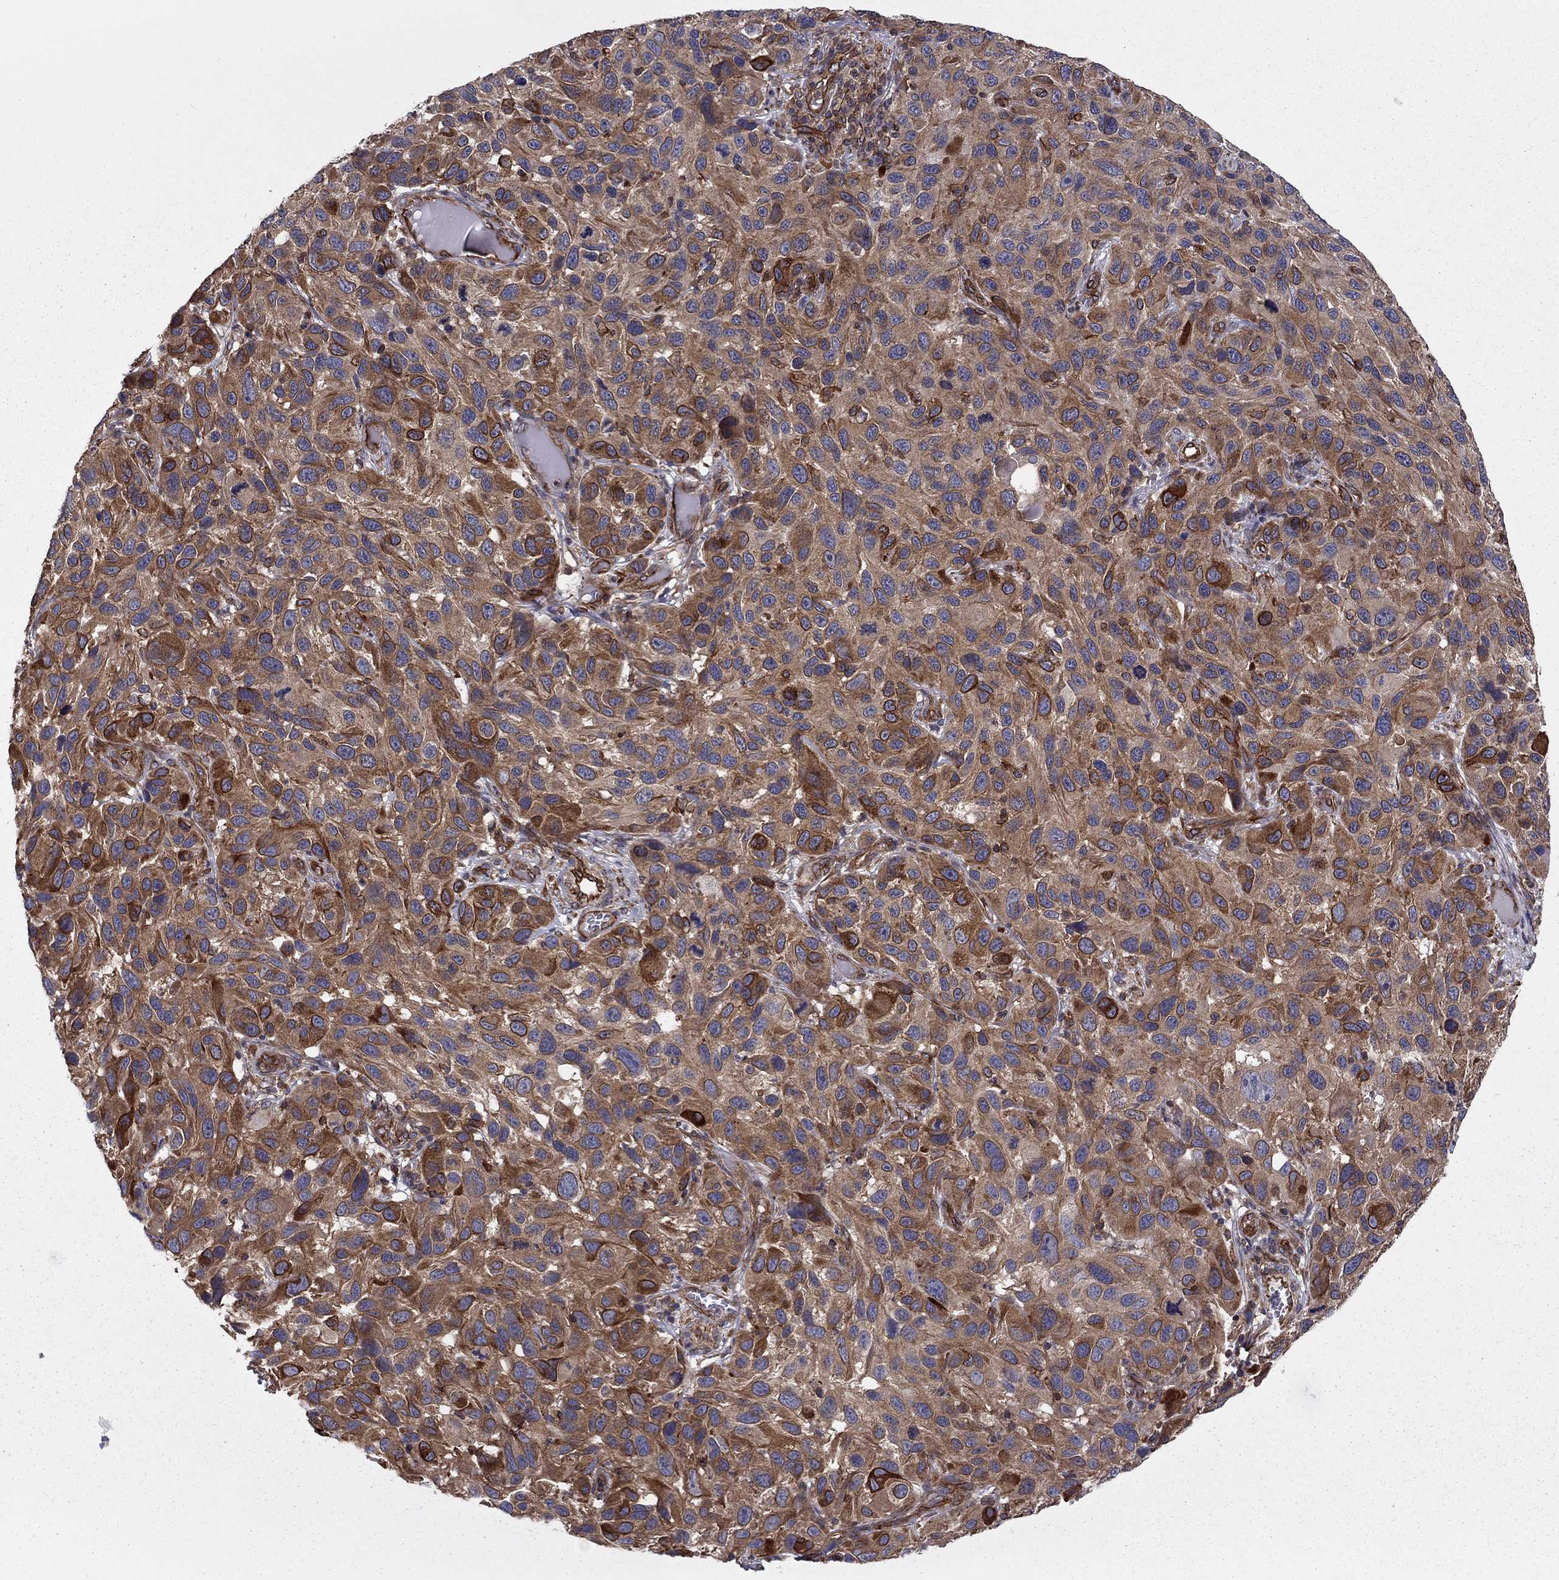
{"staining": {"intensity": "strong", "quantity": "<25%", "location": "cytoplasmic/membranous"}, "tissue": "melanoma", "cell_type": "Tumor cells", "image_type": "cancer", "snomed": [{"axis": "morphology", "description": "Malignant melanoma, NOS"}, {"axis": "topography", "description": "Skin"}], "caption": "Protein staining demonstrates strong cytoplasmic/membranous positivity in approximately <25% of tumor cells in melanoma. (IHC, brightfield microscopy, high magnification).", "gene": "SHMT1", "patient": {"sex": "male", "age": 53}}